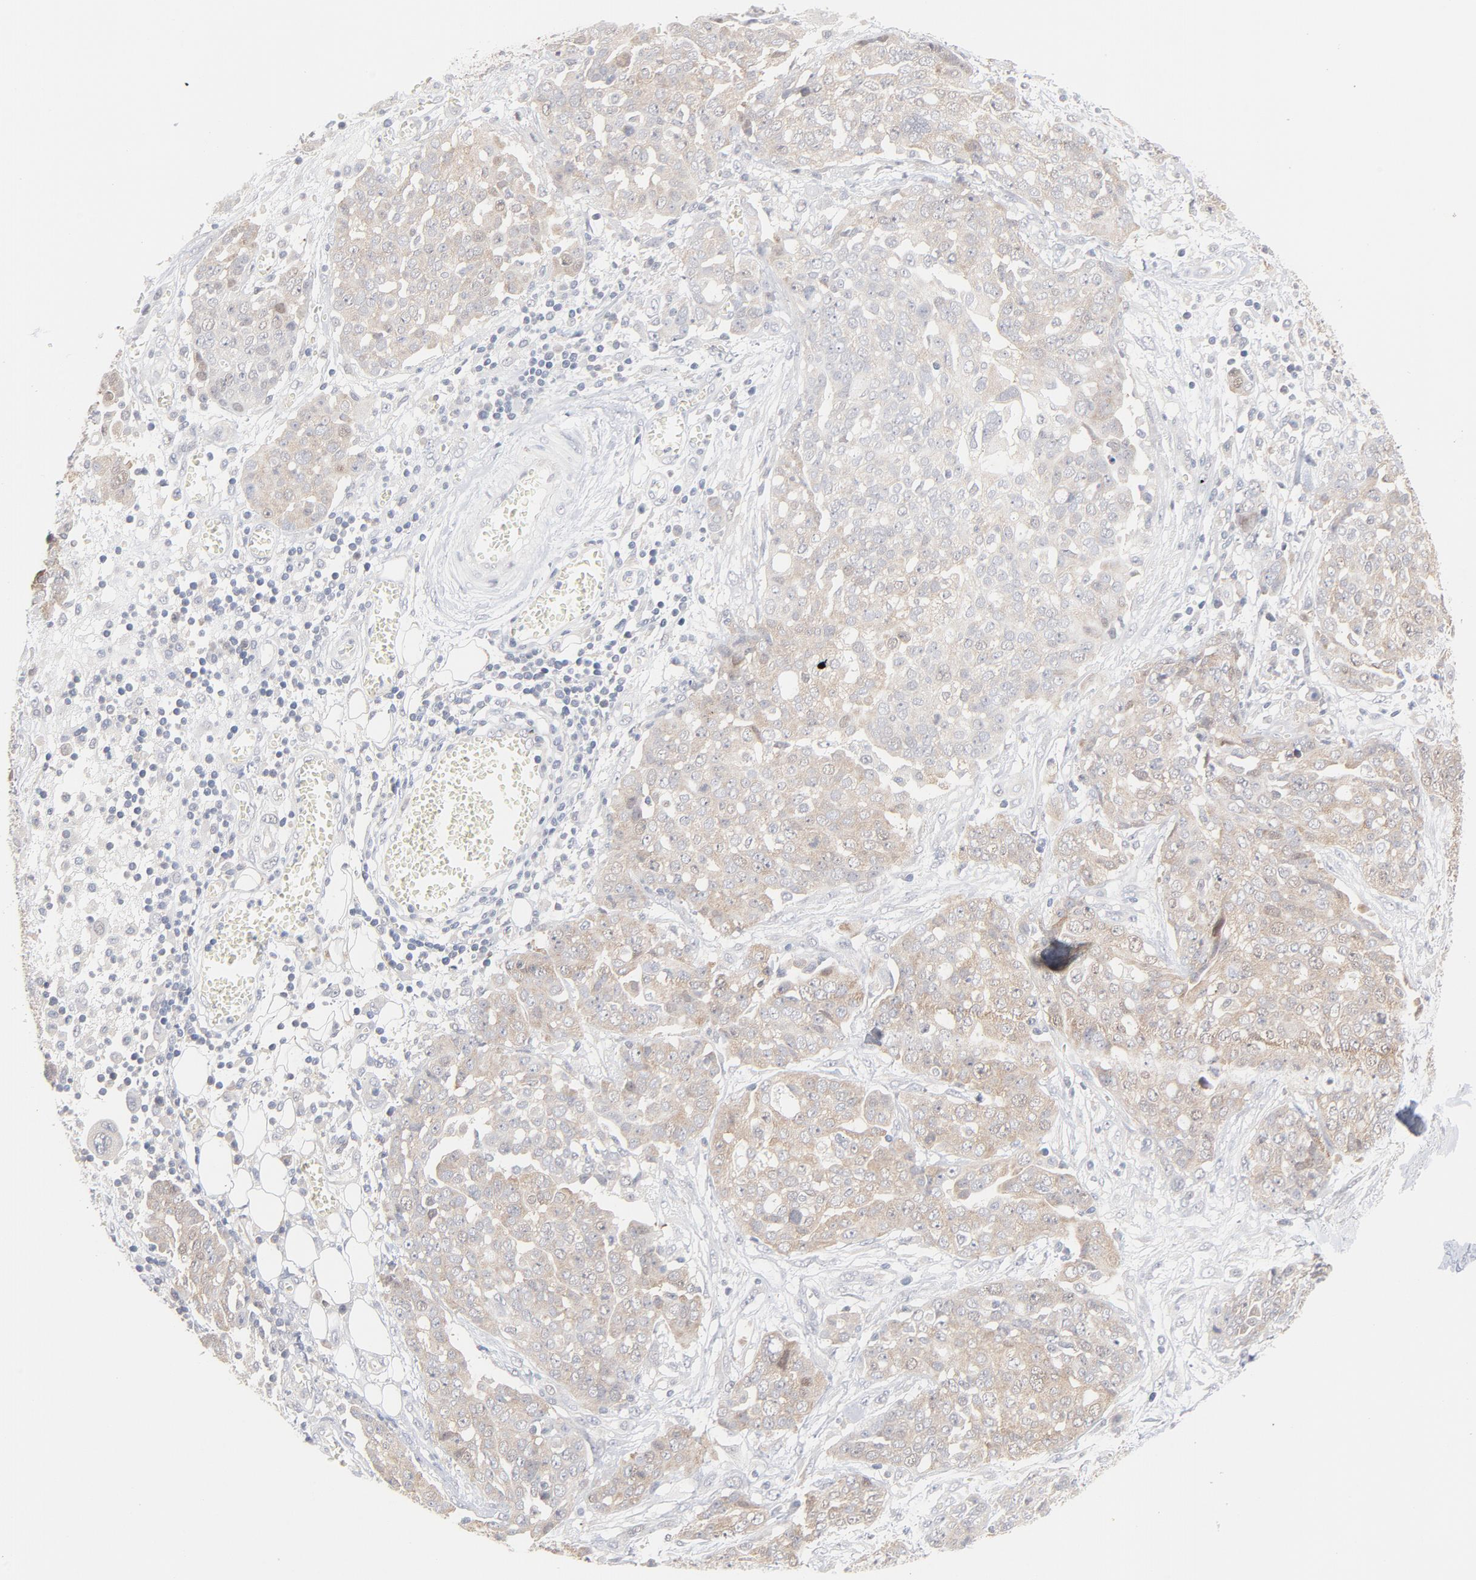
{"staining": {"intensity": "negative", "quantity": "none", "location": "none"}, "tissue": "ovarian cancer", "cell_type": "Tumor cells", "image_type": "cancer", "snomed": [{"axis": "morphology", "description": "Cystadenocarcinoma, serous, NOS"}, {"axis": "topography", "description": "Soft tissue"}, {"axis": "topography", "description": "Ovary"}], "caption": "A histopathology image of serous cystadenocarcinoma (ovarian) stained for a protein exhibits no brown staining in tumor cells.", "gene": "UBL4A", "patient": {"sex": "female", "age": 57}}